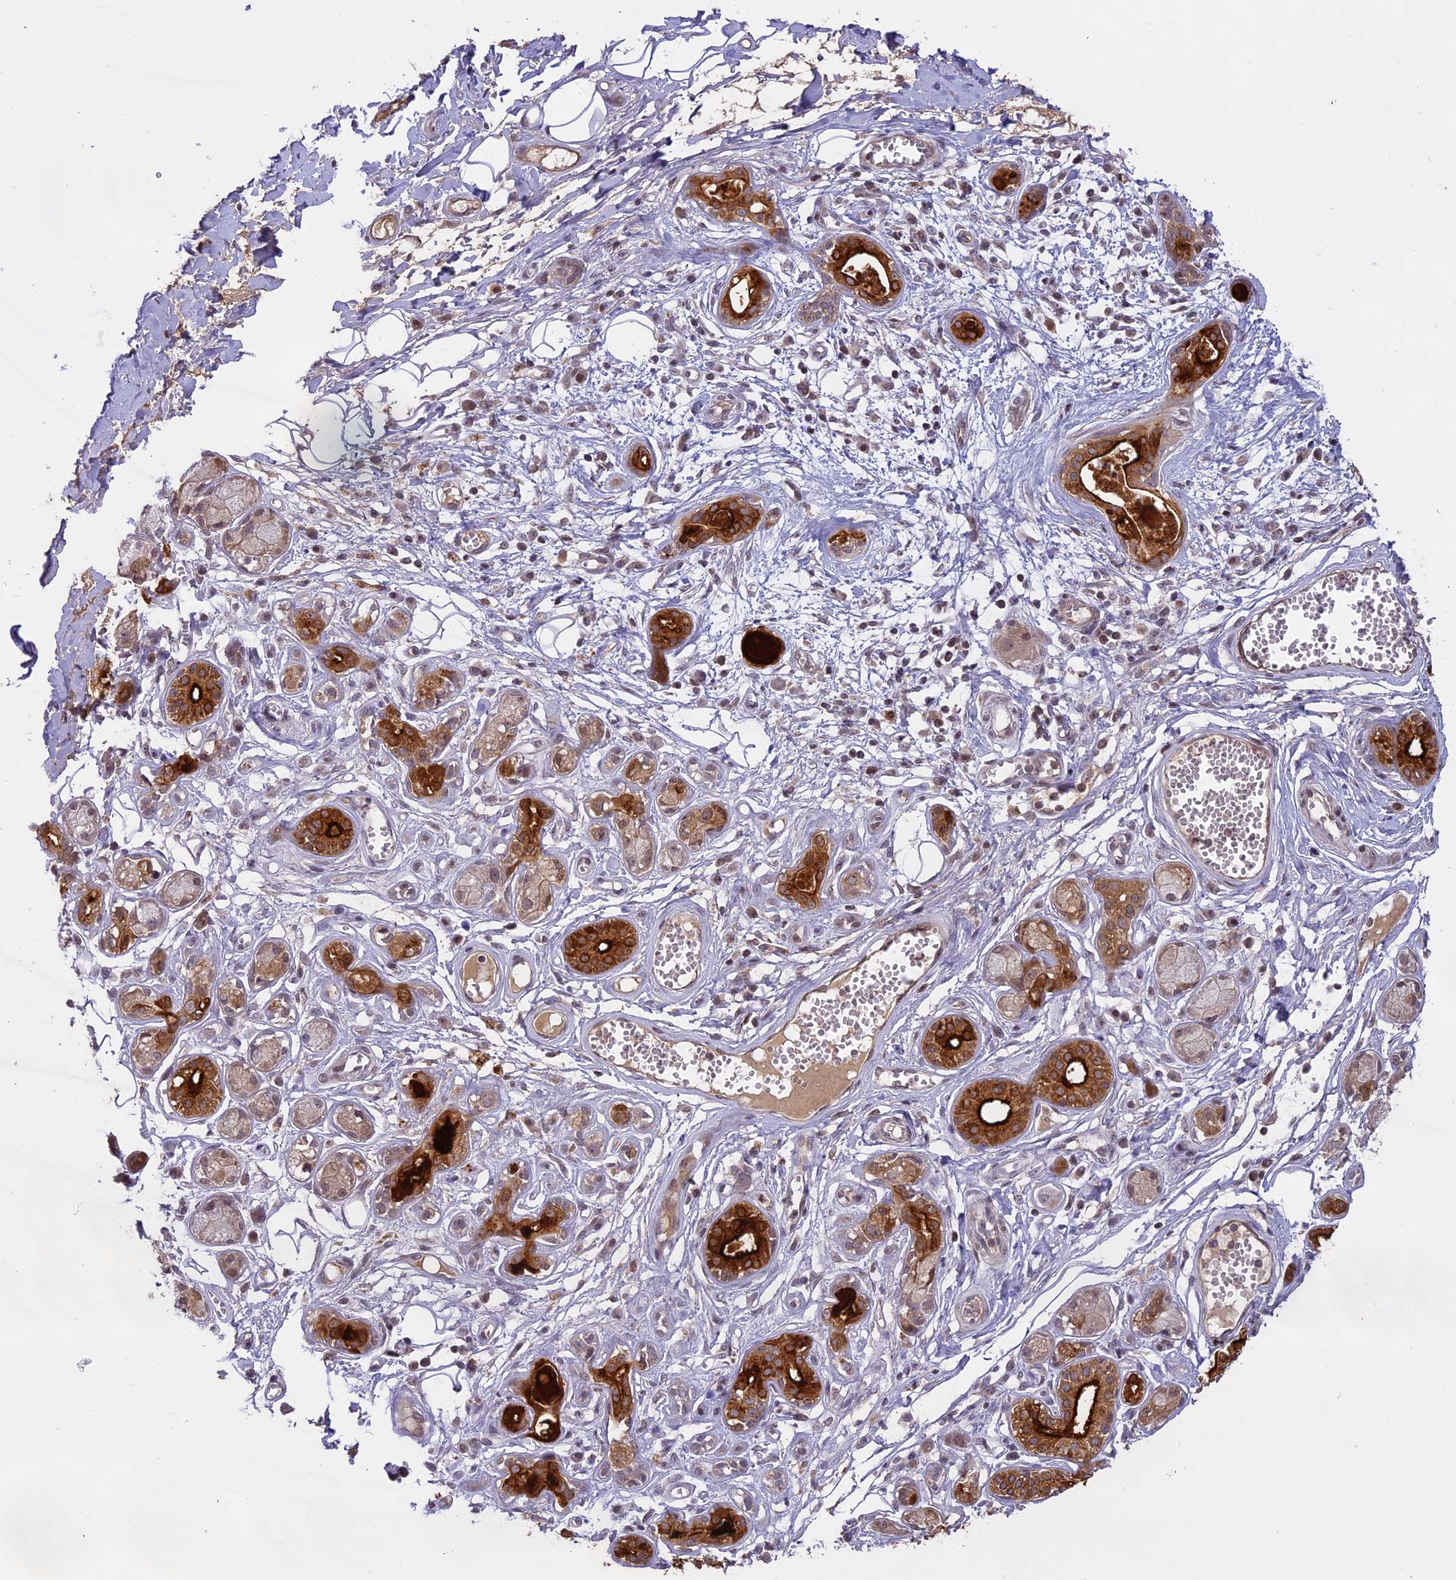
{"staining": {"intensity": "negative", "quantity": "none", "location": "none"}, "tissue": "adipose tissue", "cell_type": "Adipocytes", "image_type": "normal", "snomed": [{"axis": "morphology", "description": "Normal tissue, NOS"}, {"axis": "morphology", "description": "Inflammation, NOS"}, {"axis": "topography", "description": "Salivary gland"}, {"axis": "topography", "description": "Peripheral nerve tissue"}], "caption": "DAB immunohistochemical staining of unremarkable adipose tissue shows no significant staining in adipocytes.", "gene": "WFDC2", "patient": {"sex": "female", "age": 75}}